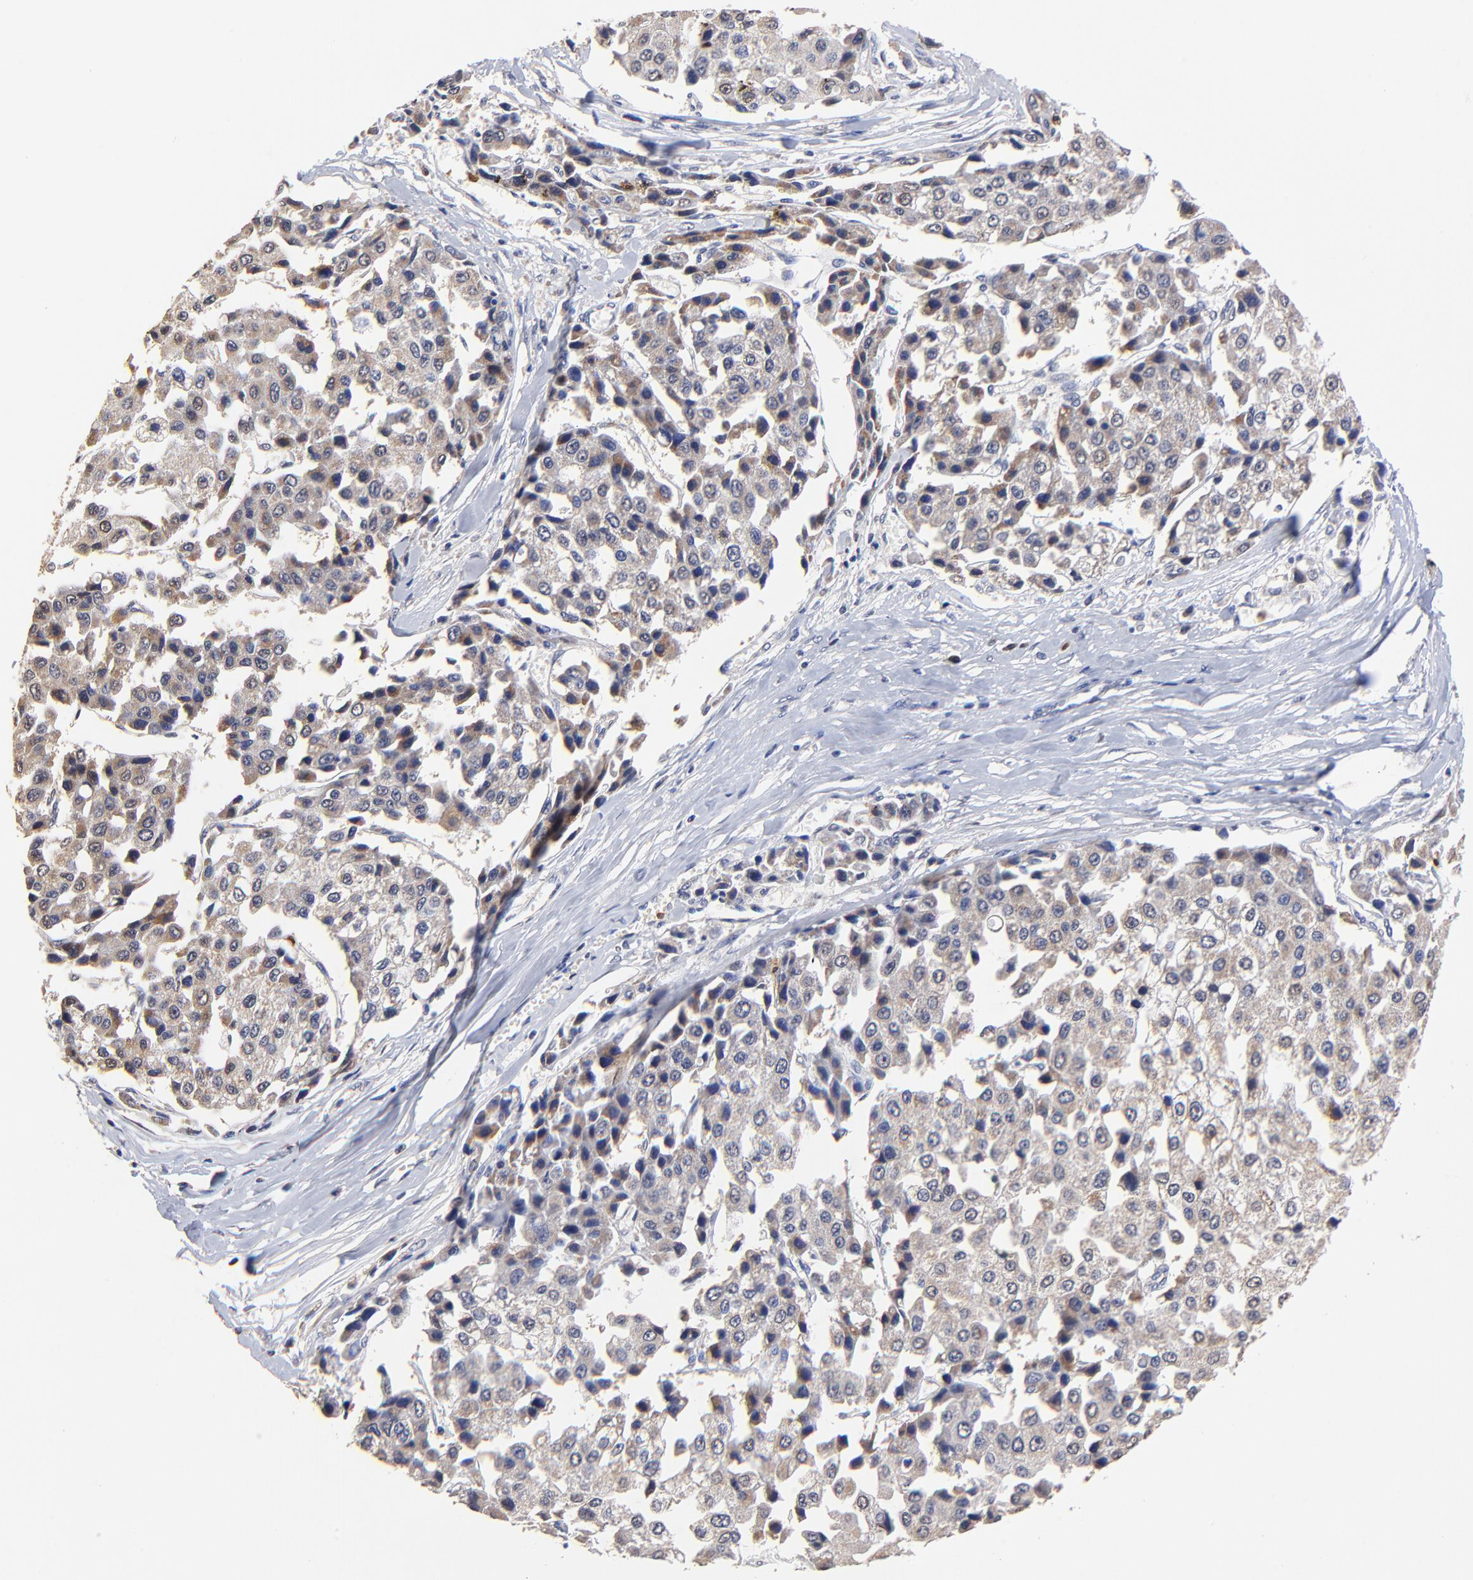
{"staining": {"intensity": "weak", "quantity": ">75%", "location": "cytoplasmic/membranous"}, "tissue": "liver cancer", "cell_type": "Tumor cells", "image_type": "cancer", "snomed": [{"axis": "morphology", "description": "Carcinoma, Hepatocellular, NOS"}, {"axis": "topography", "description": "Liver"}], "caption": "Immunohistochemistry (IHC) (DAB) staining of liver hepatocellular carcinoma exhibits weak cytoplasmic/membranous protein positivity in approximately >75% of tumor cells. Nuclei are stained in blue.", "gene": "BBOF1", "patient": {"sex": "female", "age": 66}}